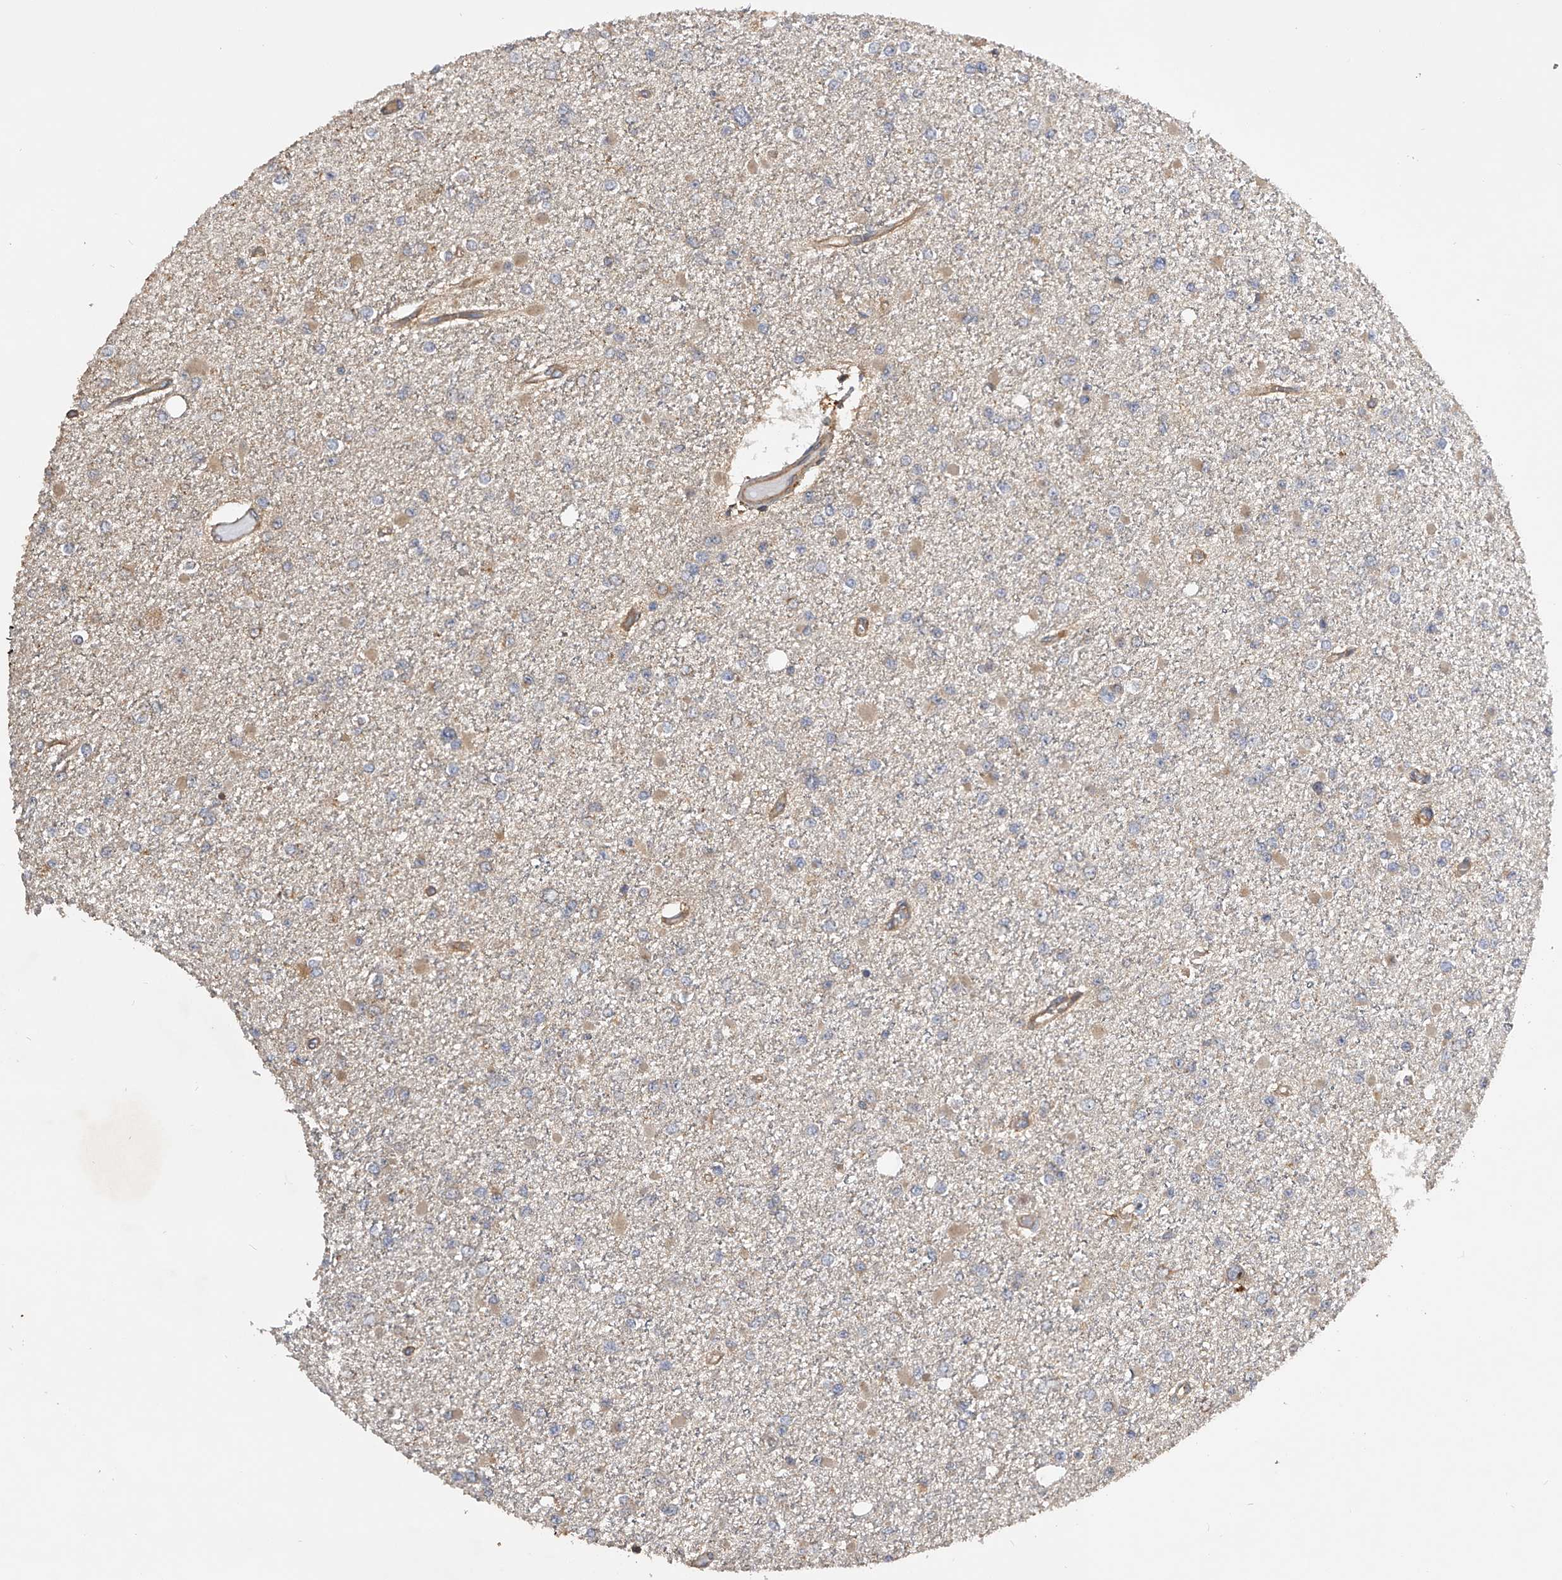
{"staining": {"intensity": "negative", "quantity": "none", "location": "none"}, "tissue": "glioma", "cell_type": "Tumor cells", "image_type": "cancer", "snomed": [{"axis": "morphology", "description": "Glioma, malignant, Low grade"}, {"axis": "topography", "description": "Brain"}], "caption": "A micrograph of human glioma is negative for staining in tumor cells.", "gene": "PTPRA", "patient": {"sex": "female", "age": 22}}